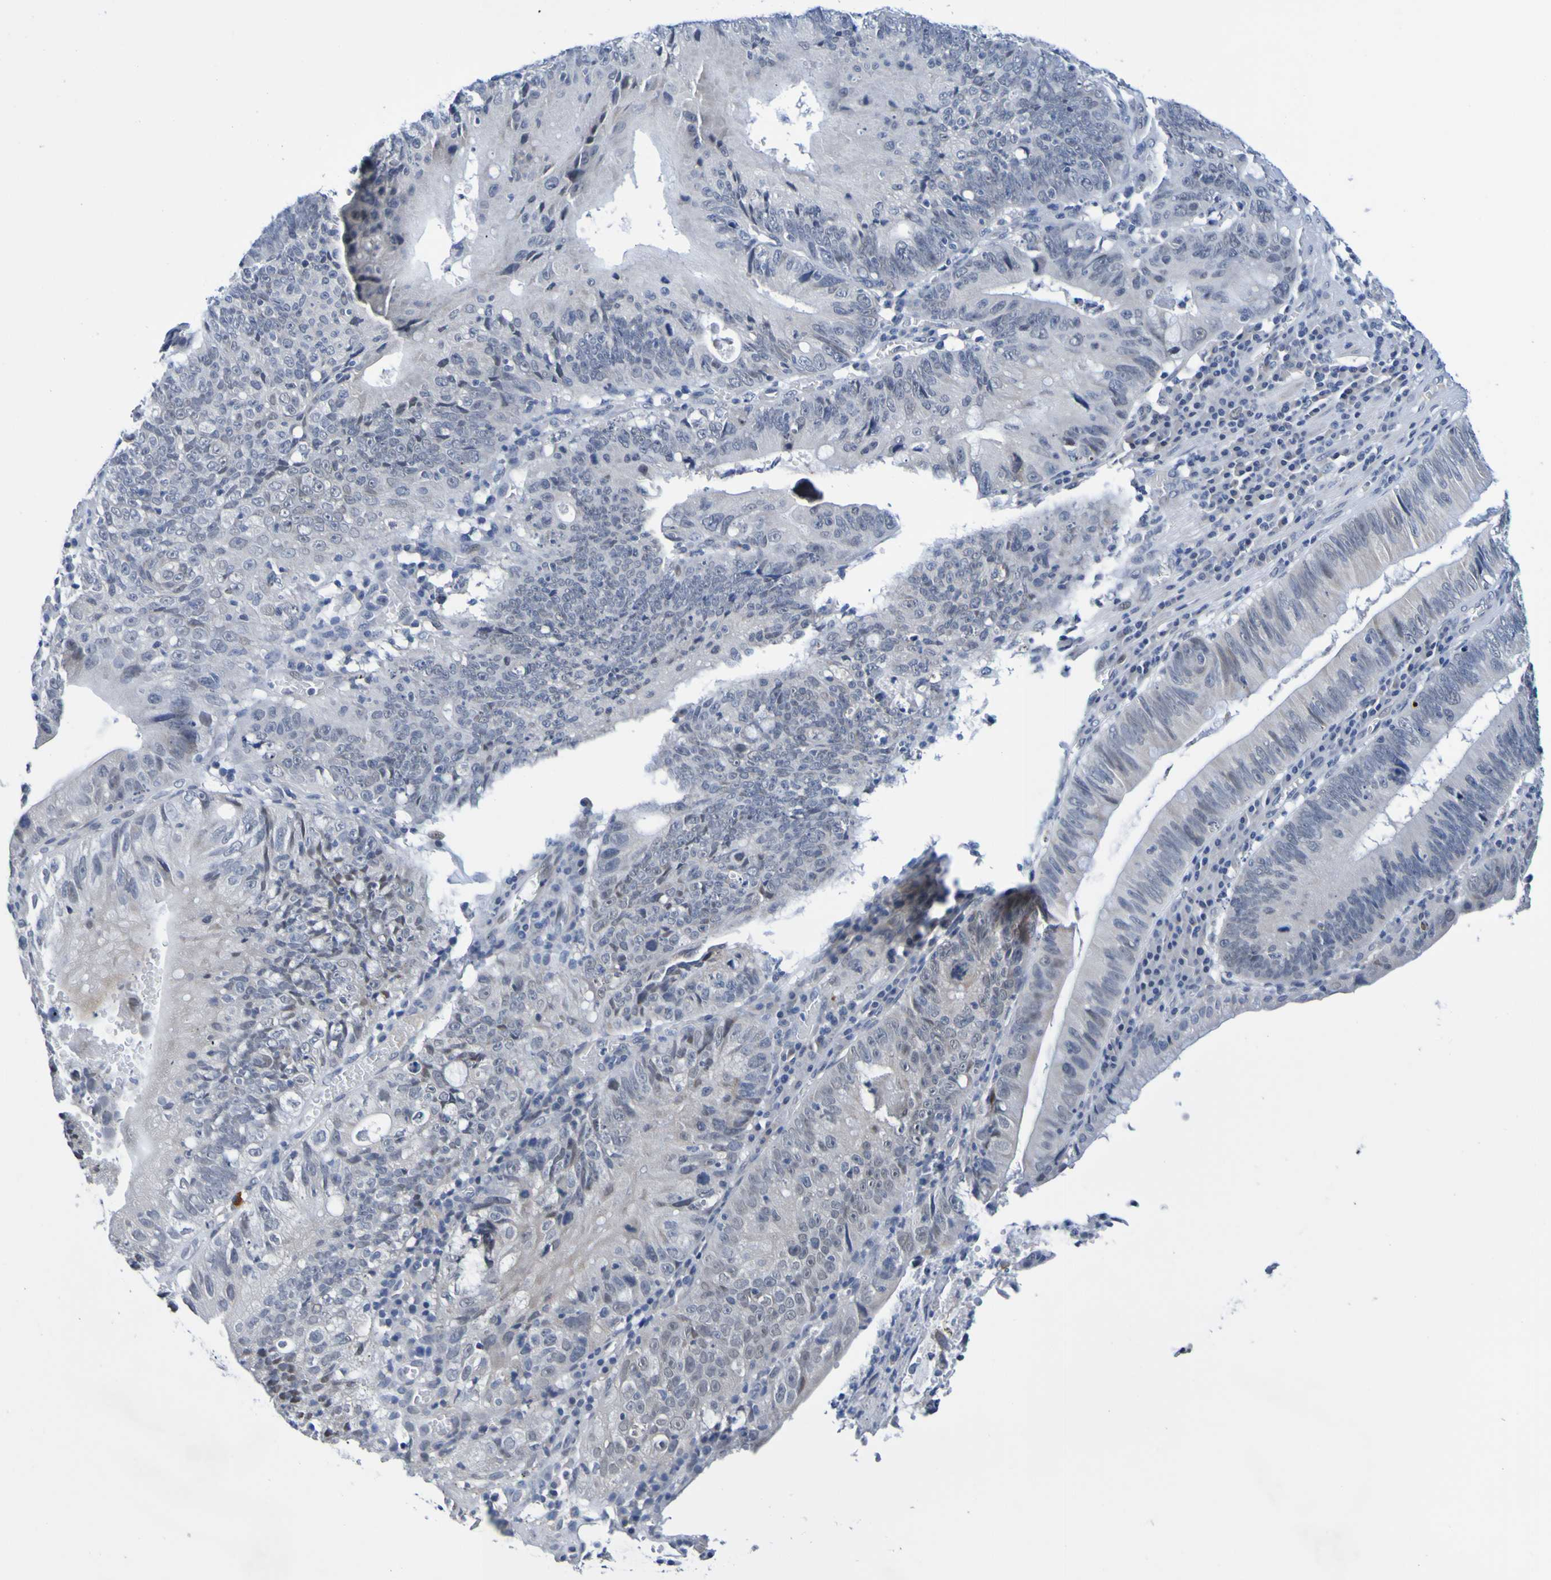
{"staining": {"intensity": "negative", "quantity": "none", "location": "none"}, "tissue": "stomach cancer", "cell_type": "Tumor cells", "image_type": "cancer", "snomed": [{"axis": "morphology", "description": "Adenocarcinoma, NOS"}, {"axis": "topography", "description": "Stomach"}], "caption": "Immunohistochemistry (IHC) histopathology image of neoplastic tissue: human stomach adenocarcinoma stained with DAB displays no significant protein expression in tumor cells. (DAB IHC visualized using brightfield microscopy, high magnification).", "gene": "VMA21", "patient": {"sex": "male", "age": 59}}